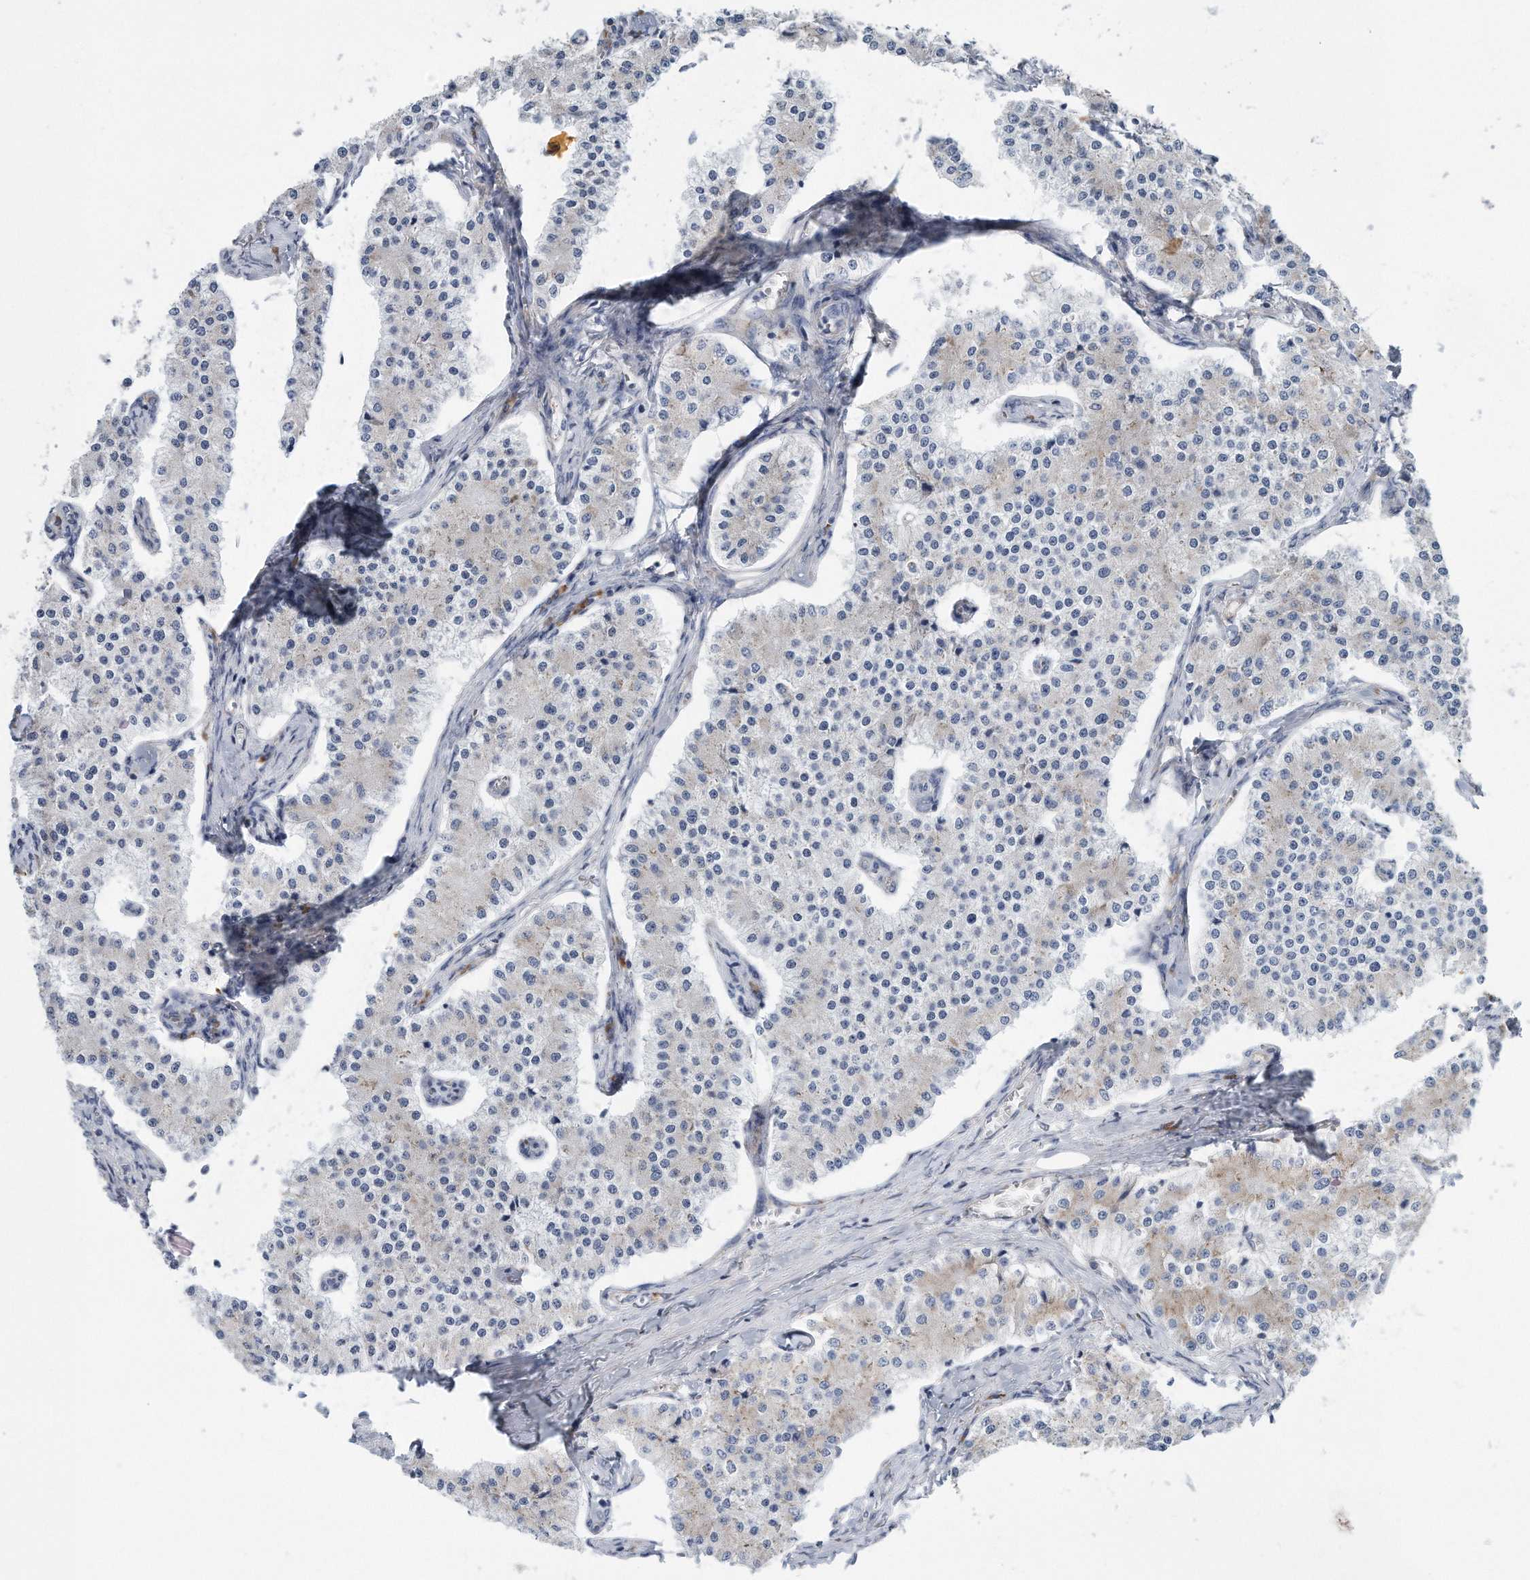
{"staining": {"intensity": "negative", "quantity": "none", "location": "none"}, "tissue": "carcinoid", "cell_type": "Tumor cells", "image_type": "cancer", "snomed": [{"axis": "morphology", "description": "Carcinoid, malignant, NOS"}, {"axis": "topography", "description": "Colon"}], "caption": "Human malignant carcinoid stained for a protein using immunohistochemistry (IHC) demonstrates no expression in tumor cells.", "gene": "RPL26L1", "patient": {"sex": "female", "age": 52}}